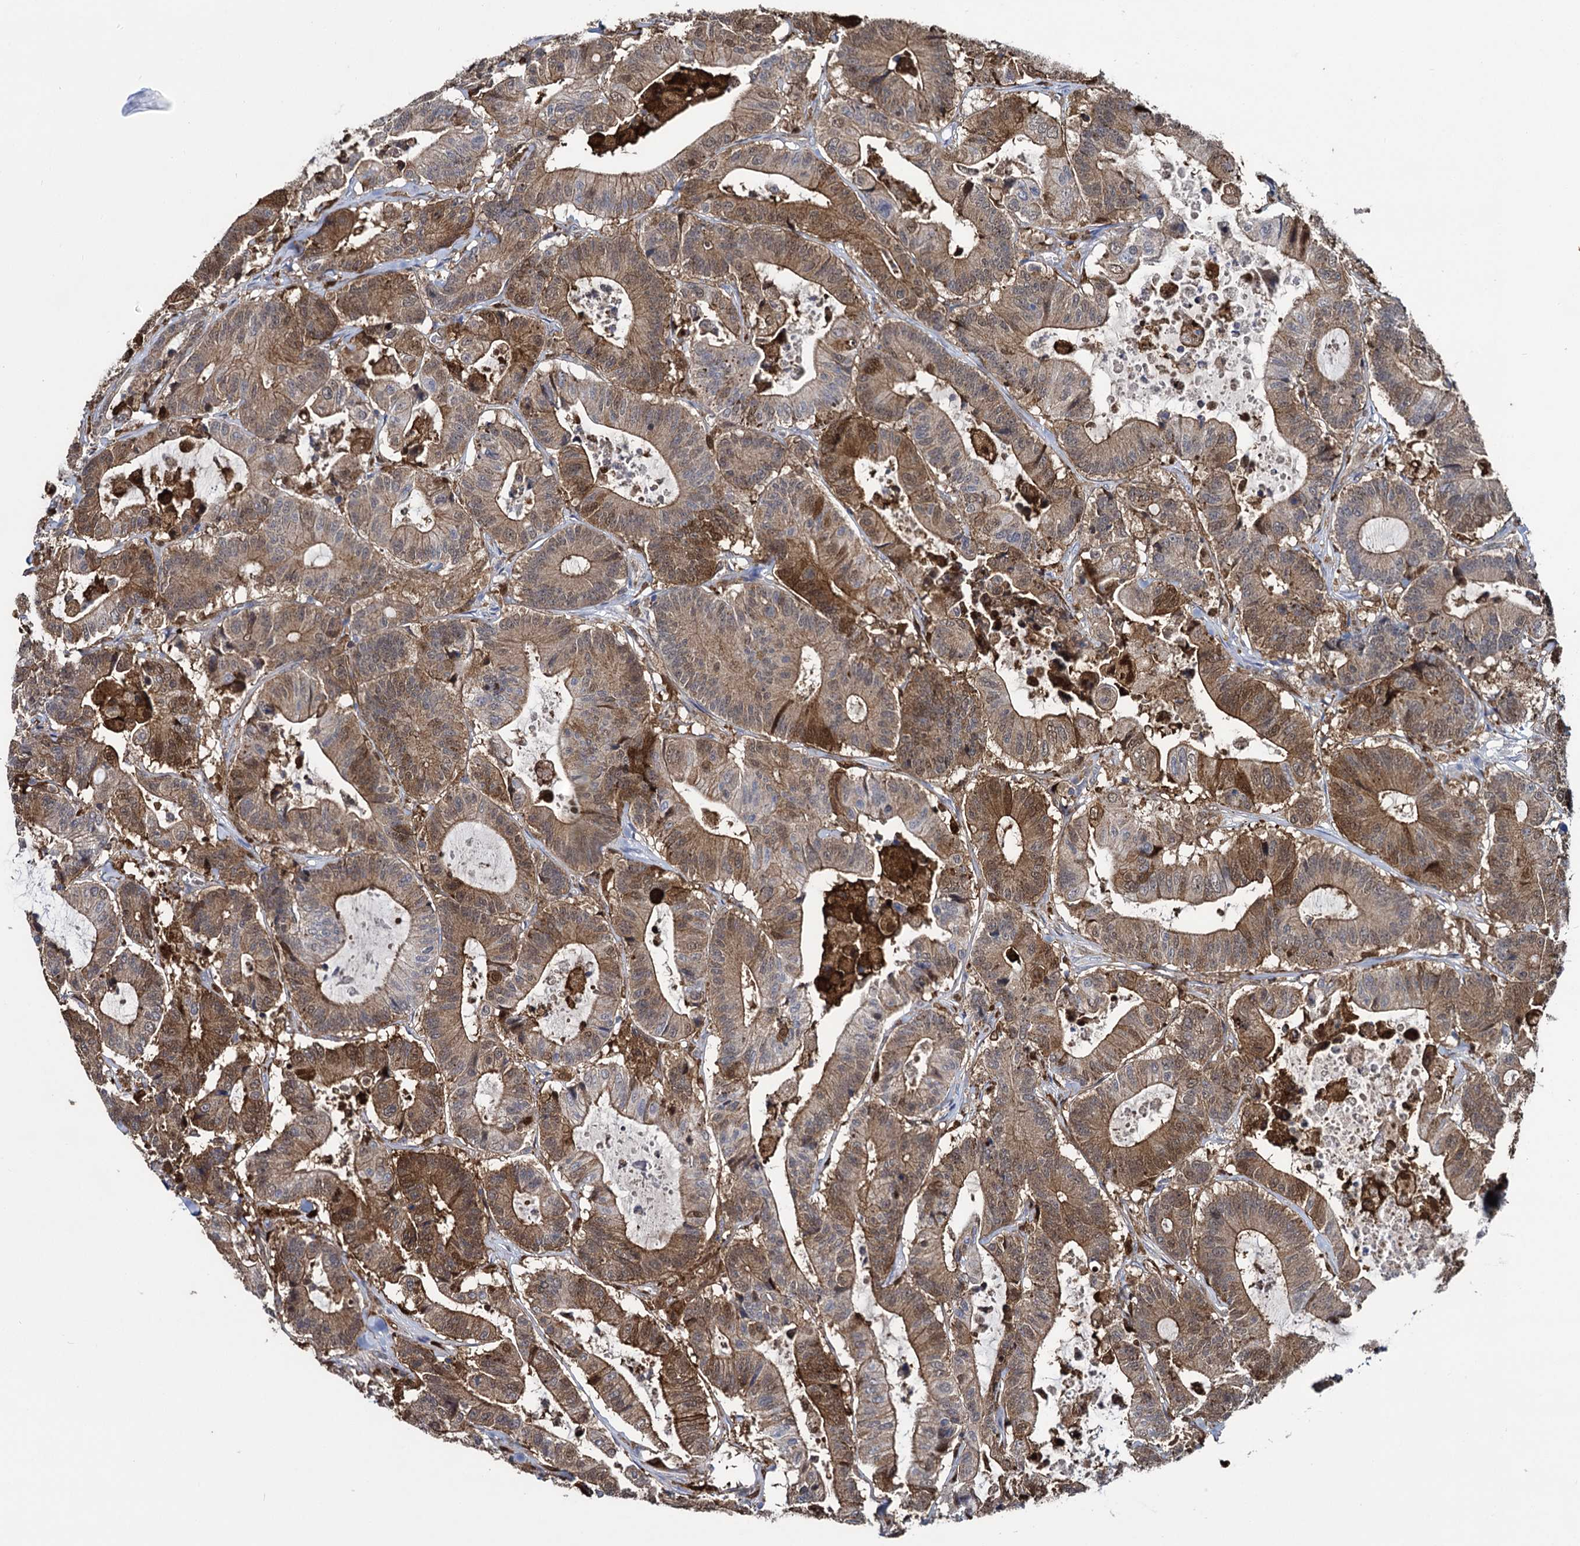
{"staining": {"intensity": "moderate", "quantity": ">75%", "location": "cytoplasmic/membranous,nuclear"}, "tissue": "colorectal cancer", "cell_type": "Tumor cells", "image_type": "cancer", "snomed": [{"axis": "morphology", "description": "Adenocarcinoma, NOS"}, {"axis": "topography", "description": "Colon"}], "caption": "Moderate cytoplasmic/membranous and nuclear protein positivity is identified in about >75% of tumor cells in colorectal cancer.", "gene": "FABP5", "patient": {"sex": "female", "age": 84}}